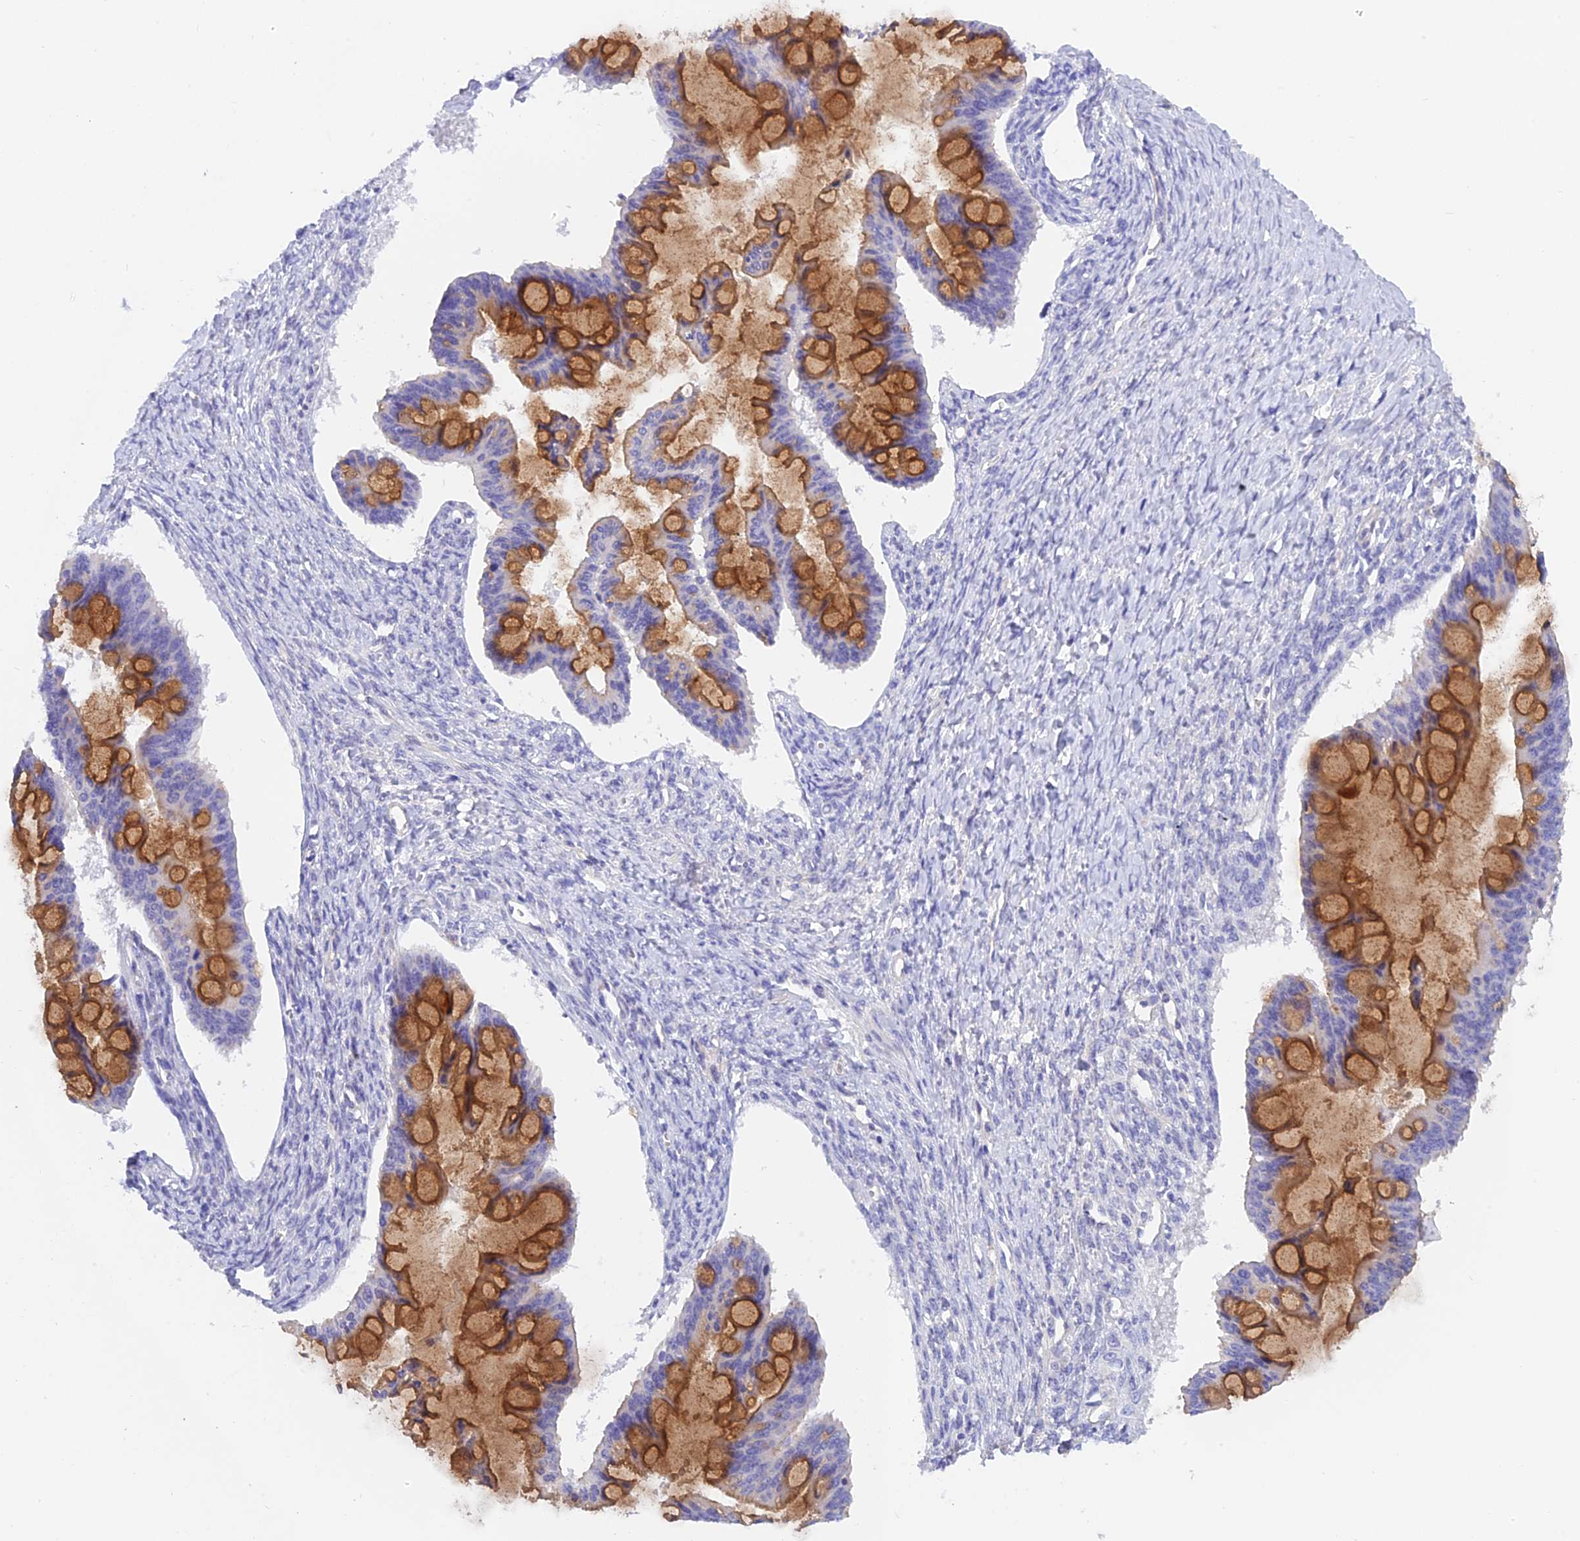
{"staining": {"intensity": "strong", "quantity": "25%-75%", "location": "cytoplasmic/membranous"}, "tissue": "ovarian cancer", "cell_type": "Tumor cells", "image_type": "cancer", "snomed": [{"axis": "morphology", "description": "Cystadenocarcinoma, mucinous, NOS"}, {"axis": "topography", "description": "Ovary"}], "caption": "This is an image of IHC staining of ovarian cancer (mucinous cystadenocarcinoma), which shows strong staining in the cytoplasmic/membranous of tumor cells.", "gene": "C17orf67", "patient": {"sex": "female", "age": 73}}